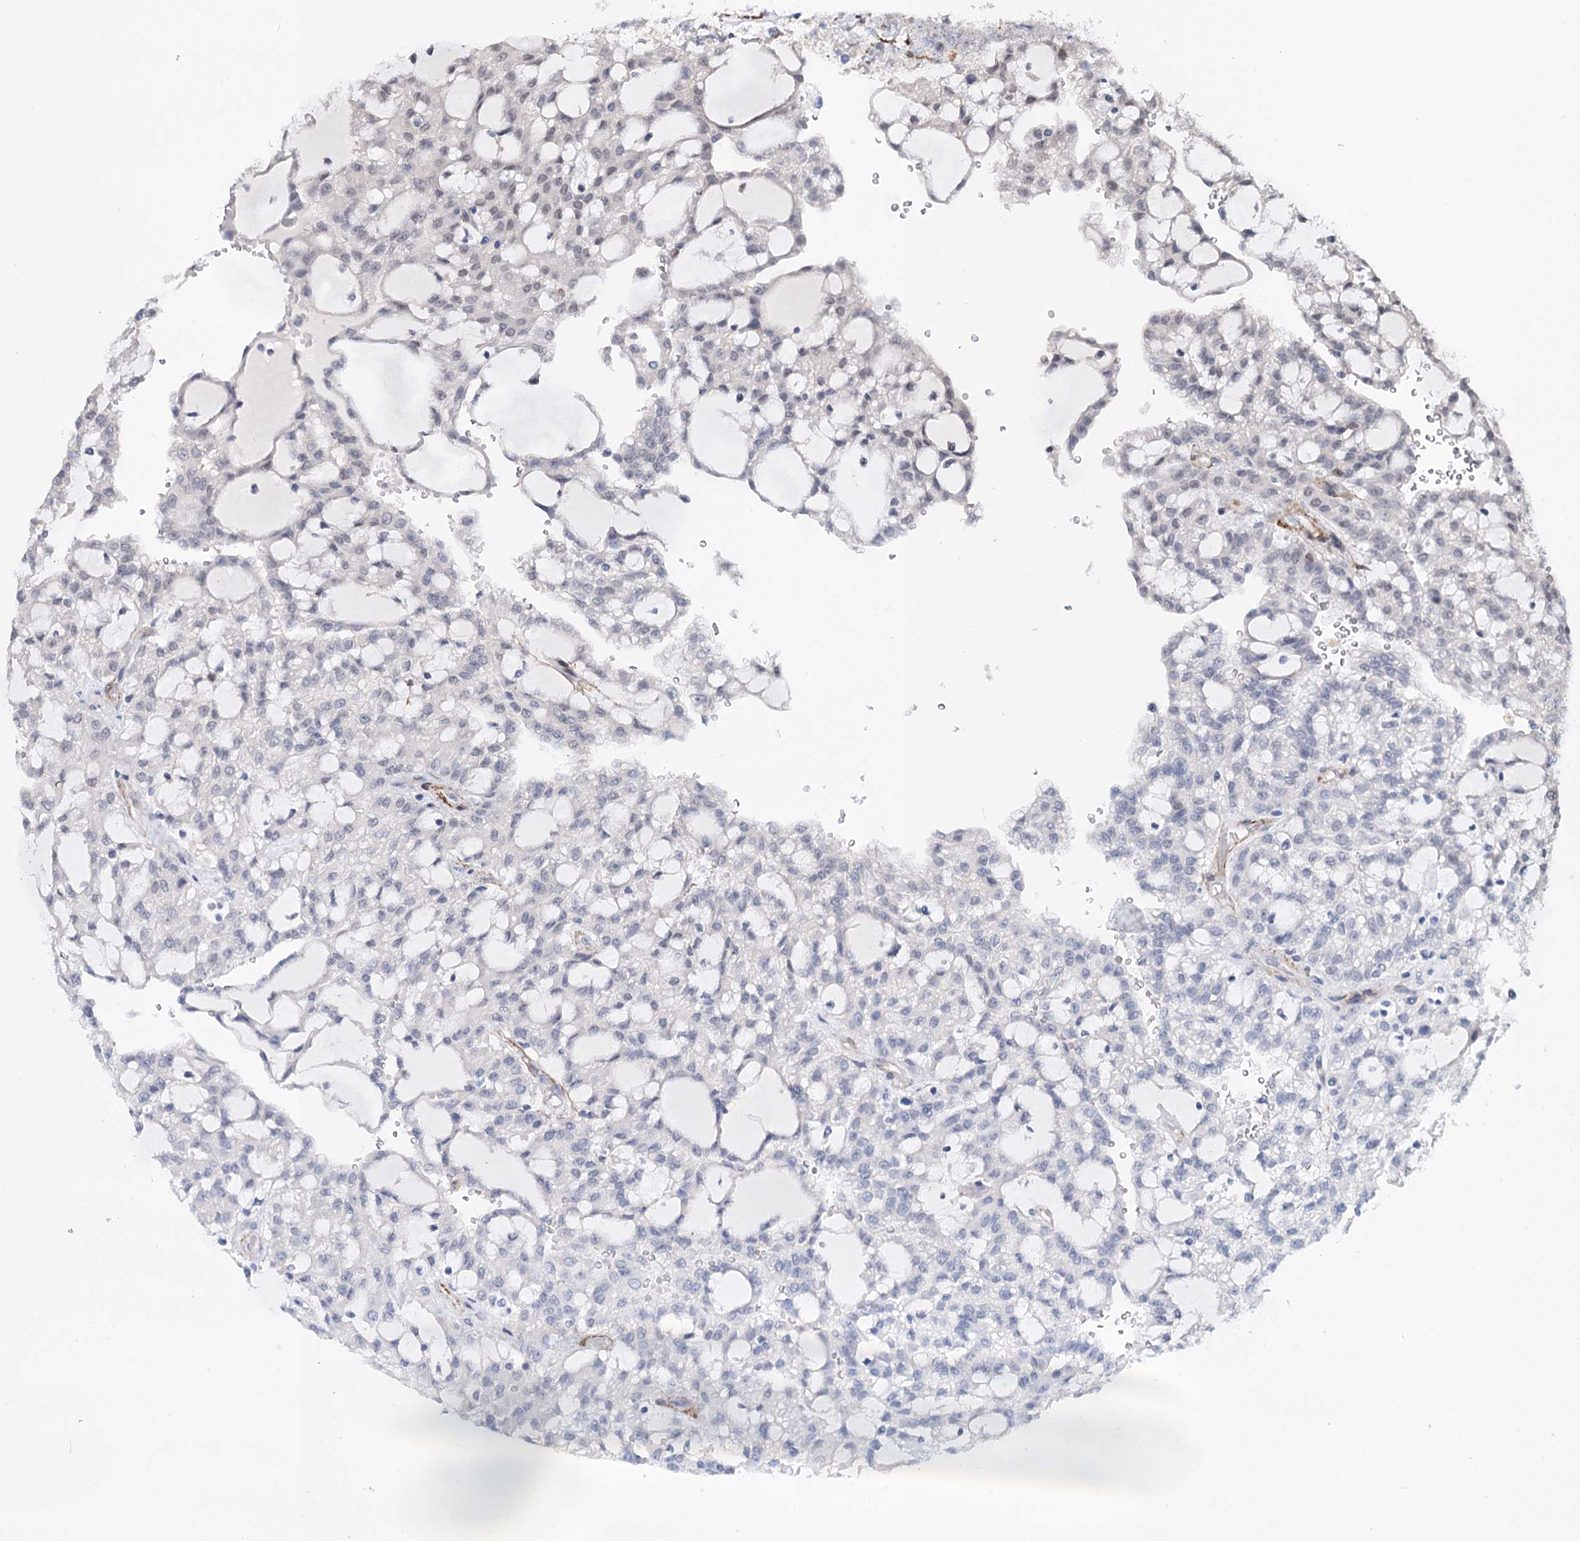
{"staining": {"intensity": "negative", "quantity": "none", "location": "none"}, "tissue": "renal cancer", "cell_type": "Tumor cells", "image_type": "cancer", "snomed": [{"axis": "morphology", "description": "Adenocarcinoma, NOS"}, {"axis": "topography", "description": "Kidney"}], "caption": "This photomicrograph is of renal adenocarcinoma stained with immunohistochemistry (IHC) to label a protein in brown with the nuclei are counter-stained blue. There is no positivity in tumor cells.", "gene": "CFAP46", "patient": {"sex": "male", "age": 63}}